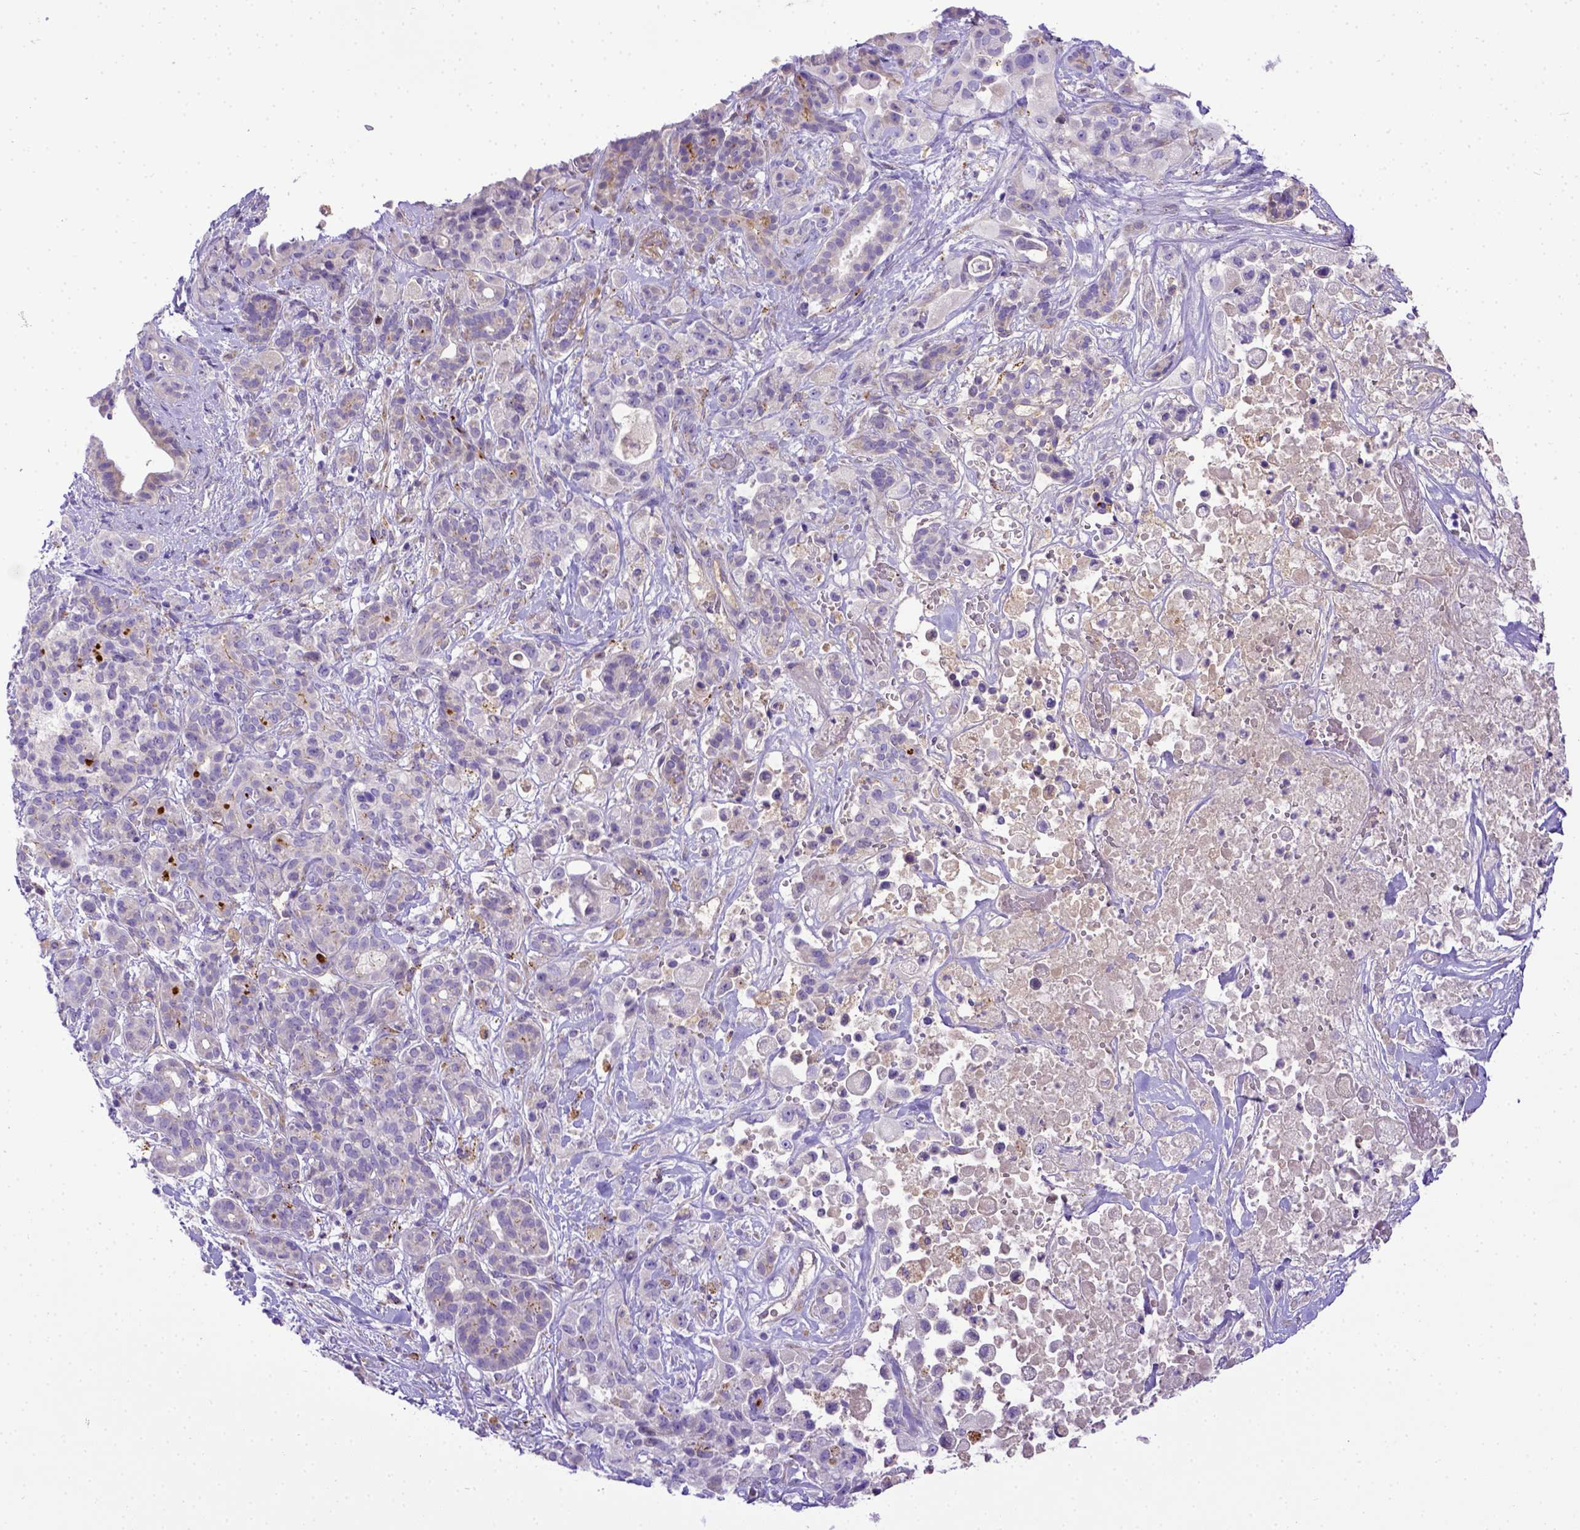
{"staining": {"intensity": "negative", "quantity": "none", "location": "none"}, "tissue": "pancreatic cancer", "cell_type": "Tumor cells", "image_type": "cancer", "snomed": [{"axis": "morphology", "description": "Adenocarcinoma, NOS"}, {"axis": "topography", "description": "Pancreas"}], "caption": "Tumor cells are negative for brown protein staining in pancreatic cancer.", "gene": "CFAP300", "patient": {"sex": "male", "age": 44}}